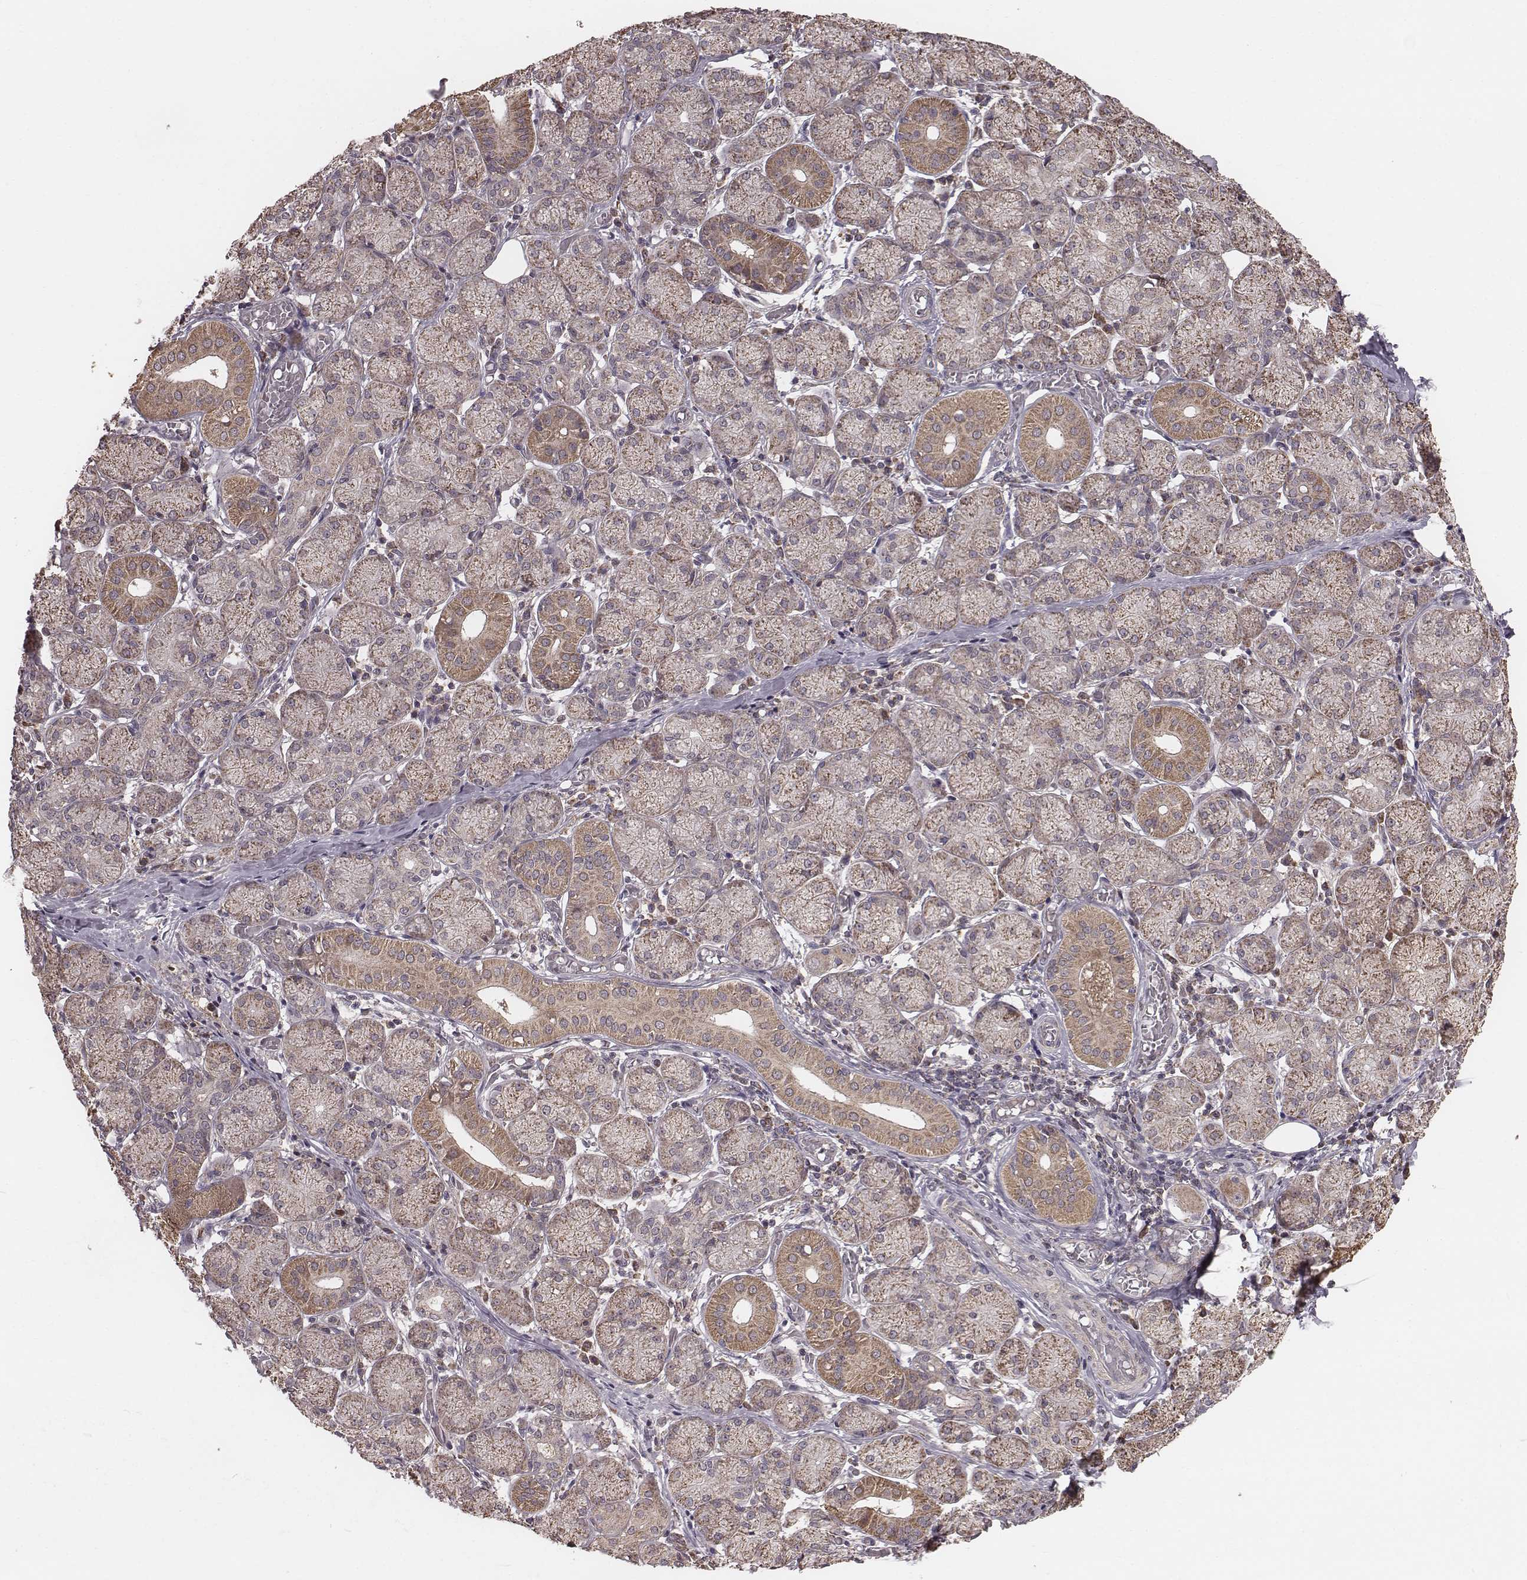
{"staining": {"intensity": "moderate", "quantity": ">75%", "location": "cytoplasmic/membranous"}, "tissue": "salivary gland", "cell_type": "Glandular cells", "image_type": "normal", "snomed": [{"axis": "morphology", "description": "Normal tissue, NOS"}, {"axis": "topography", "description": "Salivary gland"}, {"axis": "topography", "description": "Peripheral nerve tissue"}], "caption": "Protein staining of unremarkable salivary gland demonstrates moderate cytoplasmic/membranous positivity in approximately >75% of glandular cells.", "gene": "PDCD2L", "patient": {"sex": "female", "age": 24}}